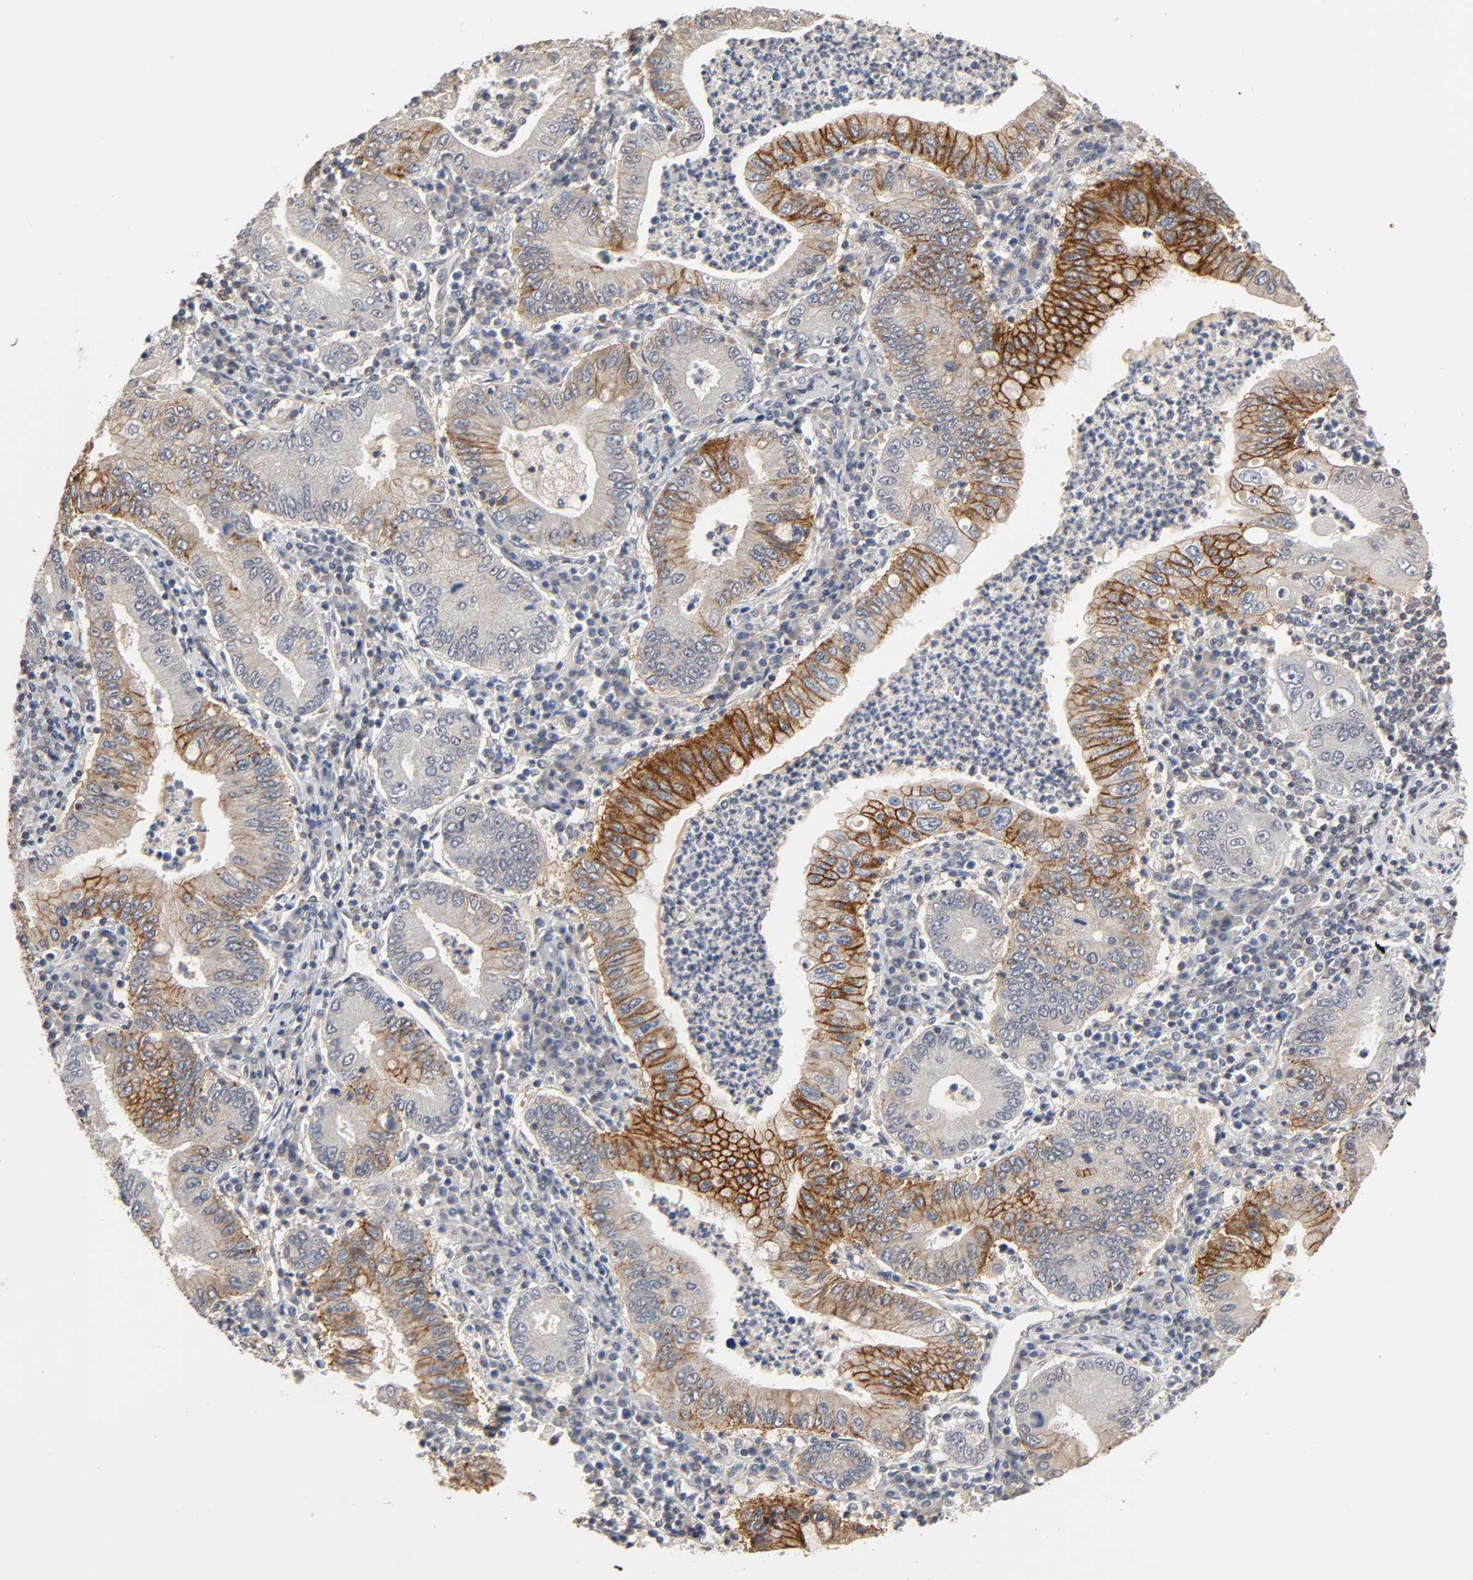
{"staining": {"intensity": "strong", "quantity": "25%-75%", "location": "cytoplasmic/membranous"}, "tissue": "stomach cancer", "cell_type": "Tumor cells", "image_type": "cancer", "snomed": [{"axis": "morphology", "description": "Normal tissue, NOS"}, {"axis": "morphology", "description": "Adenocarcinoma, NOS"}, {"axis": "topography", "description": "Esophagus"}, {"axis": "topography", "description": "Stomach, upper"}, {"axis": "topography", "description": "Peripheral nerve tissue"}], "caption": "A high-resolution image shows immunohistochemistry staining of adenocarcinoma (stomach), which displays strong cytoplasmic/membranous staining in about 25%-75% of tumor cells.", "gene": "HTR1E", "patient": {"sex": "male", "age": 62}}